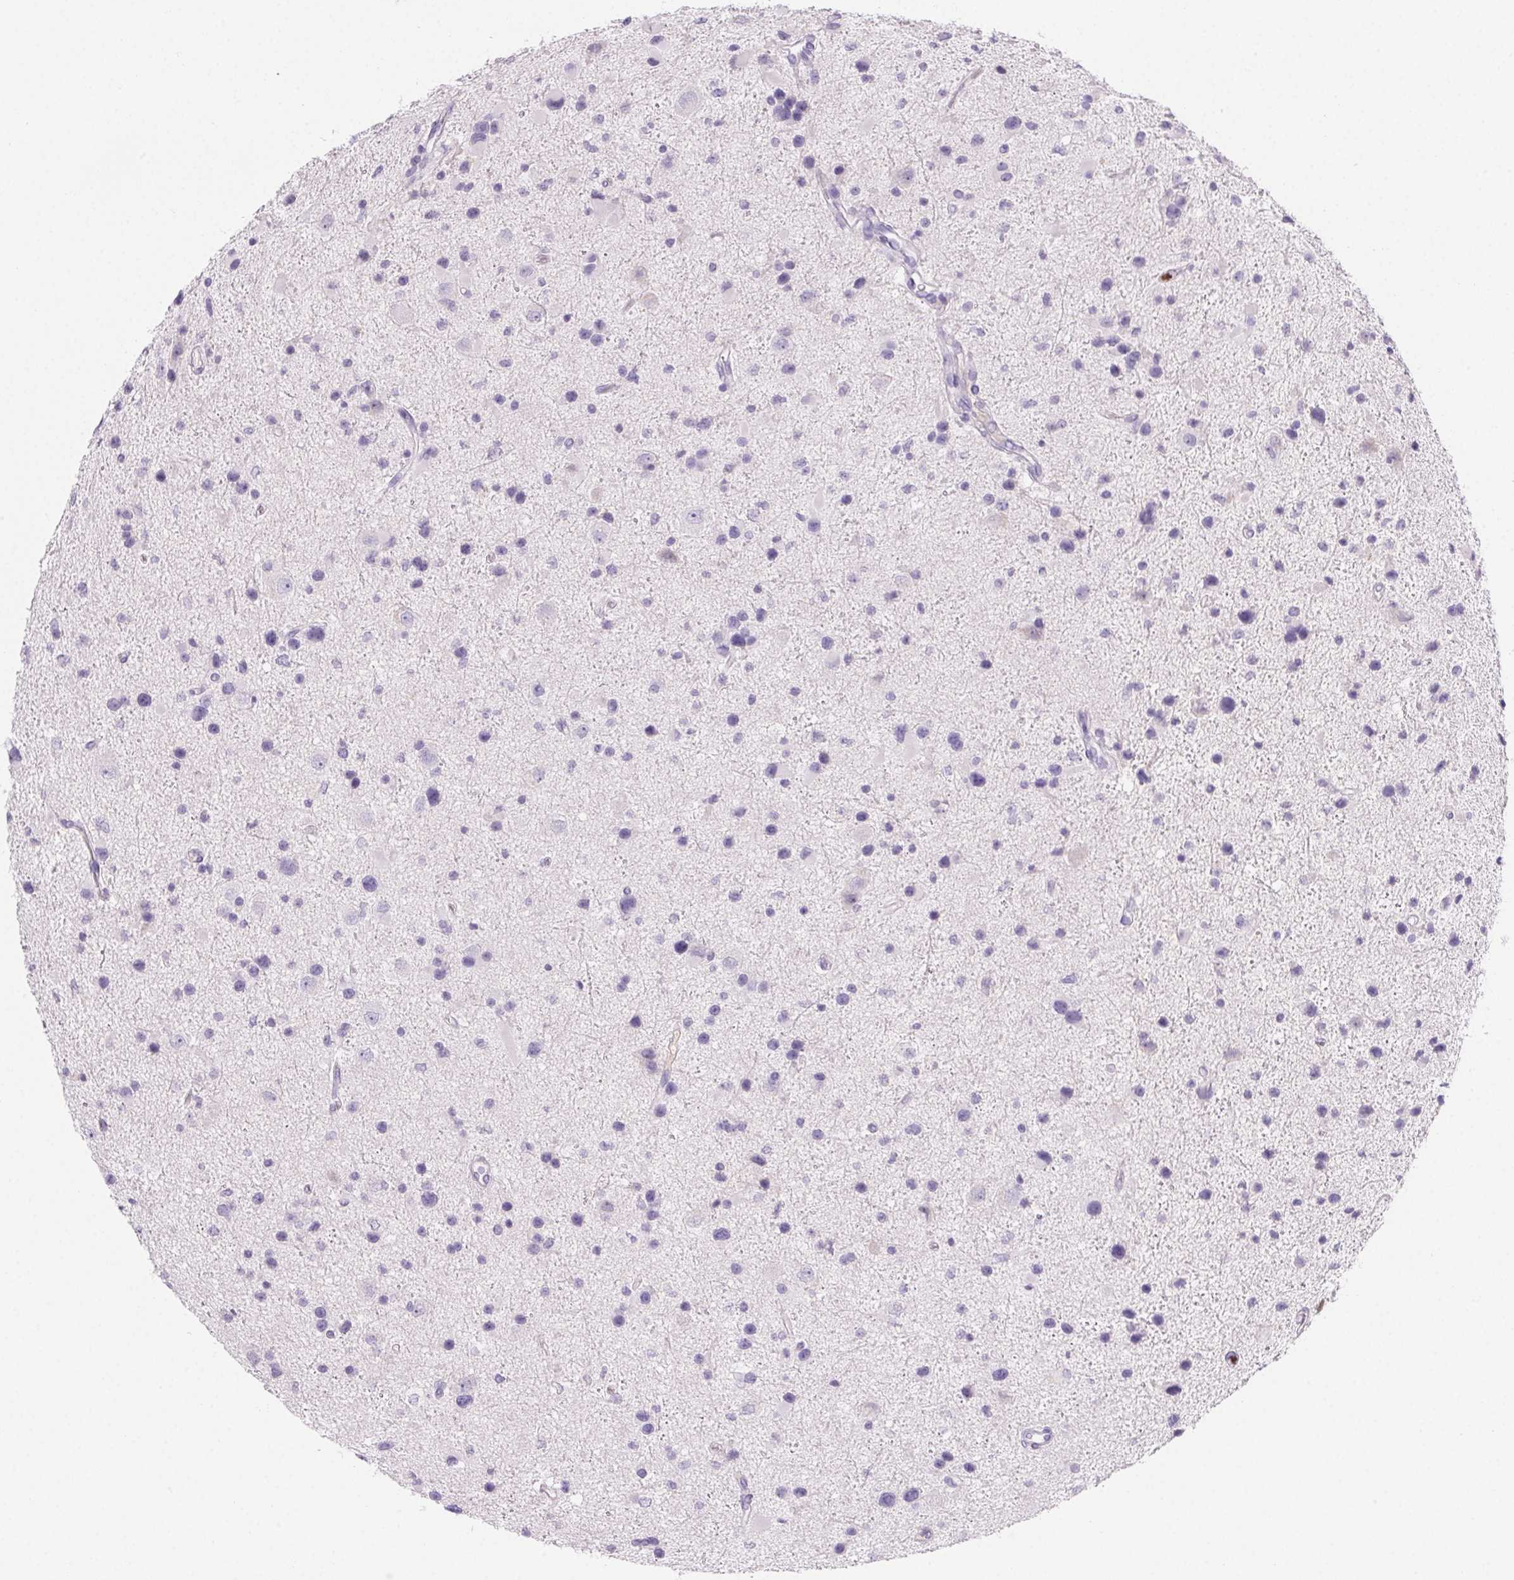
{"staining": {"intensity": "negative", "quantity": "none", "location": "none"}, "tissue": "glioma", "cell_type": "Tumor cells", "image_type": "cancer", "snomed": [{"axis": "morphology", "description": "Glioma, malignant, Low grade"}, {"axis": "topography", "description": "Brain"}], "caption": "Immunohistochemistry photomicrograph of glioma stained for a protein (brown), which displays no staining in tumor cells.", "gene": "PADI4", "patient": {"sex": "female", "age": 32}}